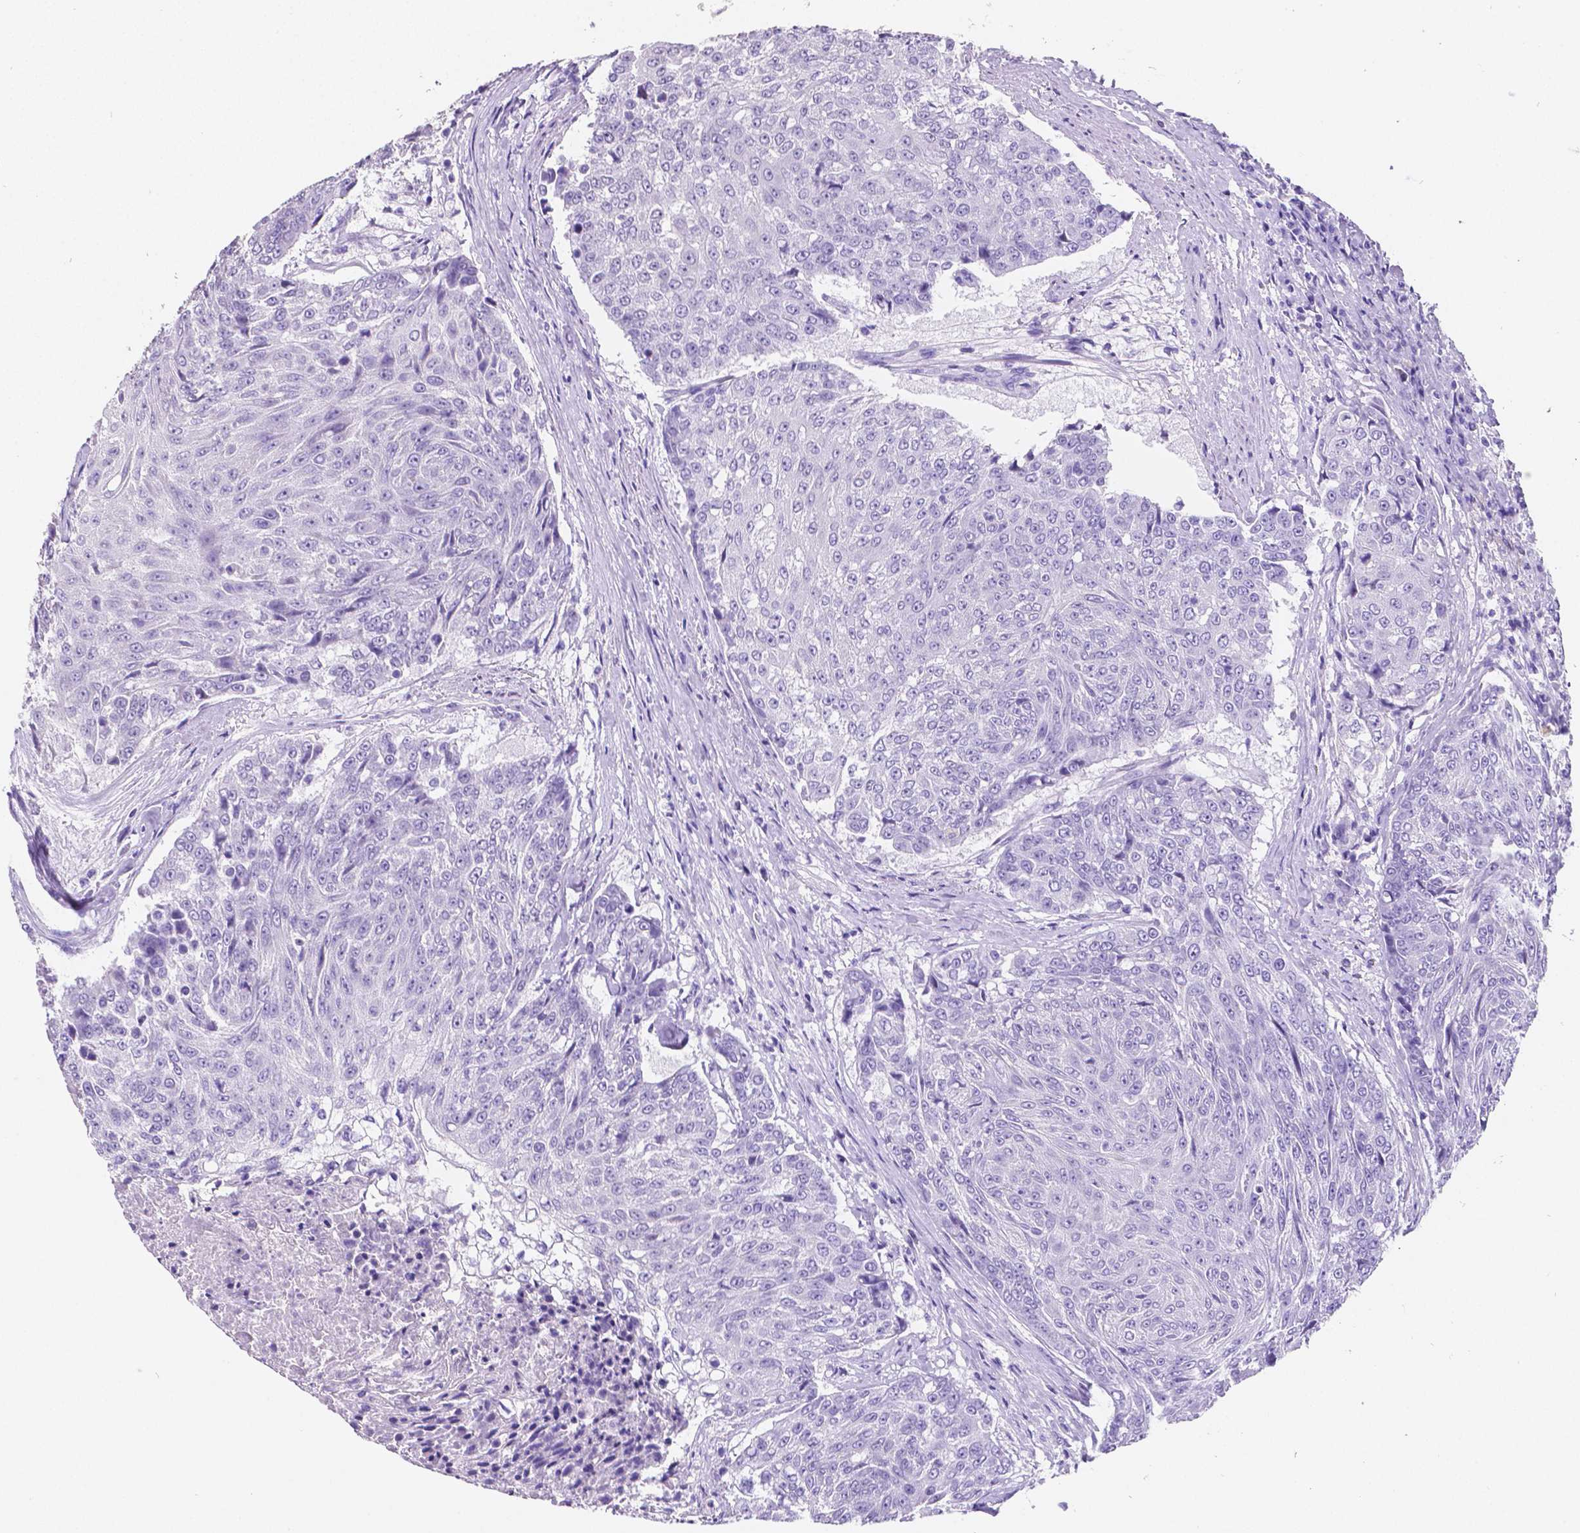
{"staining": {"intensity": "negative", "quantity": "none", "location": "none"}, "tissue": "urothelial cancer", "cell_type": "Tumor cells", "image_type": "cancer", "snomed": [{"axis": "morphology", "description": "Urothelial carcinoma, High grade"}, {"axis": "topography", "description": "Urinary bladder"}], "caption": "Immunohistochemistry (IHC) photomicrograph of human urothelial cancer stained for a protein (brown), which reveals no staining in tumor cells. (IHC, brightfield microscopy, high magnification).", "gene": "SATB2", "patient": {"sex": "female", "age": 63}}